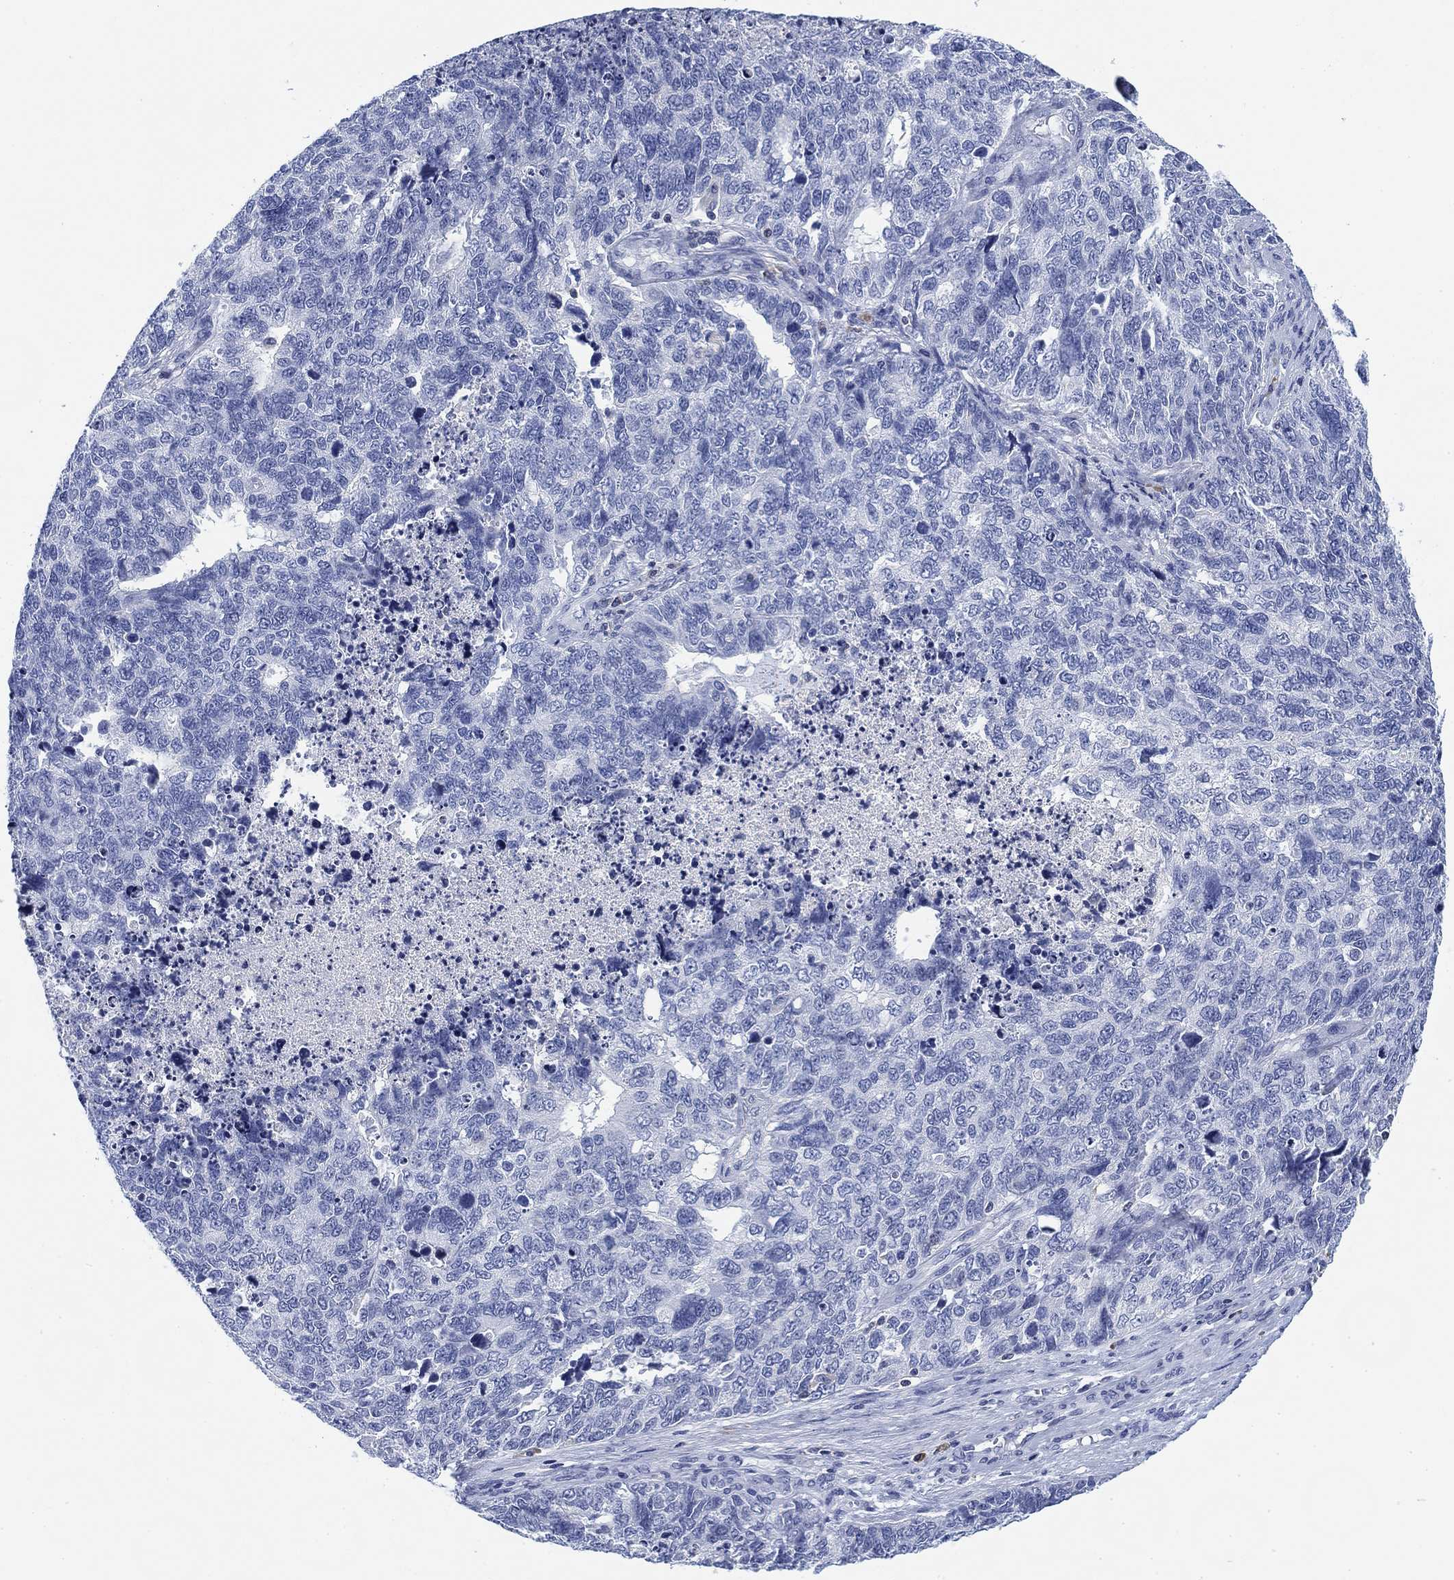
{"staining": {"intensity": "negative", "quantity": "none", "location": "none"}, "tissue": "cervical cancer", "cell_type": "Tumor cells", "image_type": "cancer", "snomed": [{"axis": "morphology", "description": "Squamous cell carcinoma, NOS"}, {"axis": "topography", "description": "Cervix"}], "caption": "DAB (3,3'-diaminobenzidine) immunohistochemical staining of human cervical squamous cell carcinoma reveals no significant positivity in tumor cells.", "gene": "FYB1", "patient": {"sex": "female", "age": 63}}